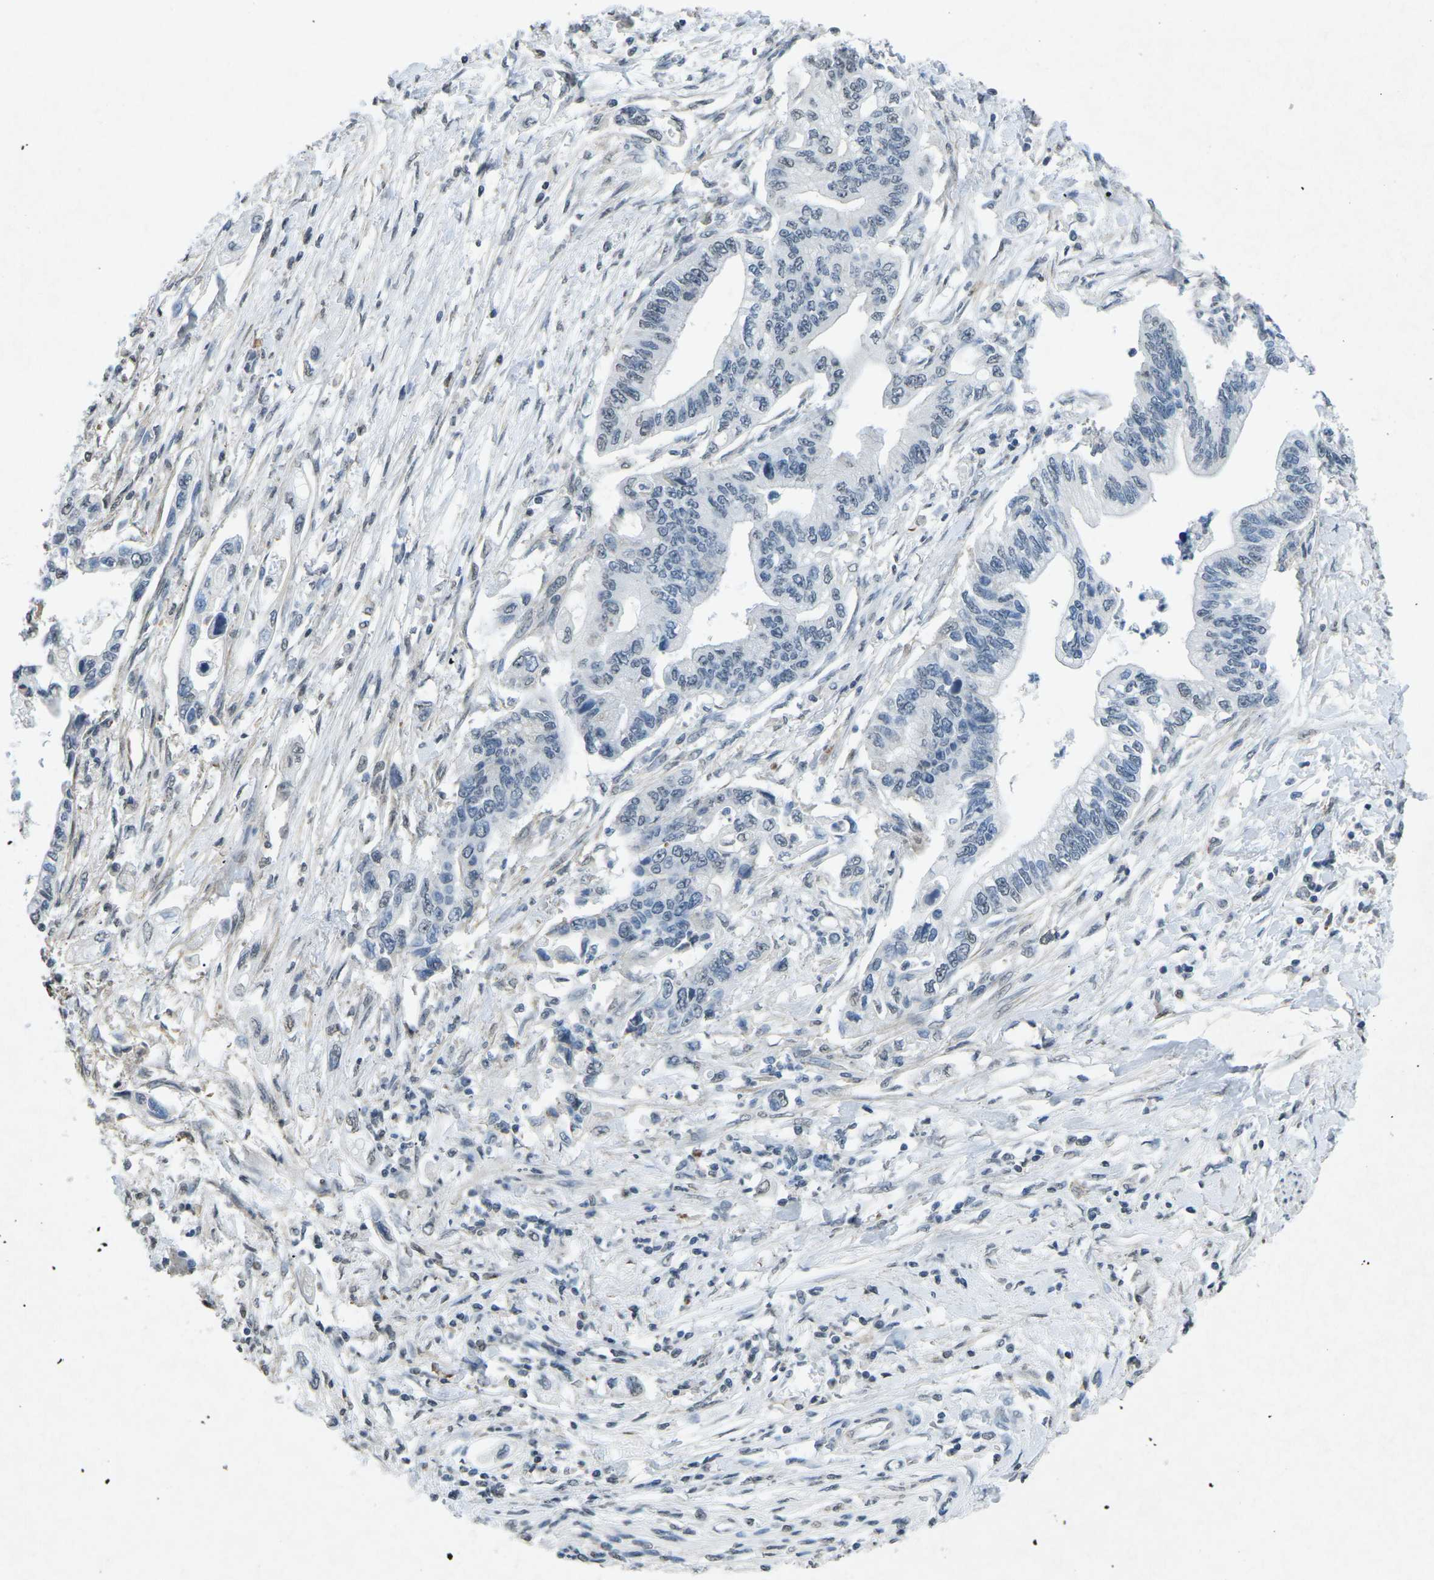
{"staining": {"intensity": "weak", "quantity": "<25%", "location": "nuclear"}, "tissue": "pancreatic cancer", "cell_type": "Tumor cells", "image_type": "cancer", "snomed": [{"axis": "morphology", "description": "Adenocarcinoma, NOS"}, {"axis": "topography", "description": "Pancreas"}], "caption": "Immunohistochemistry image of adenocarcinoma (pancreatic) stained for a protein (brown), which displays no staining in tumor cells.", "gene": "TFR2", "patient": {"sex": "male", "age": 56}}